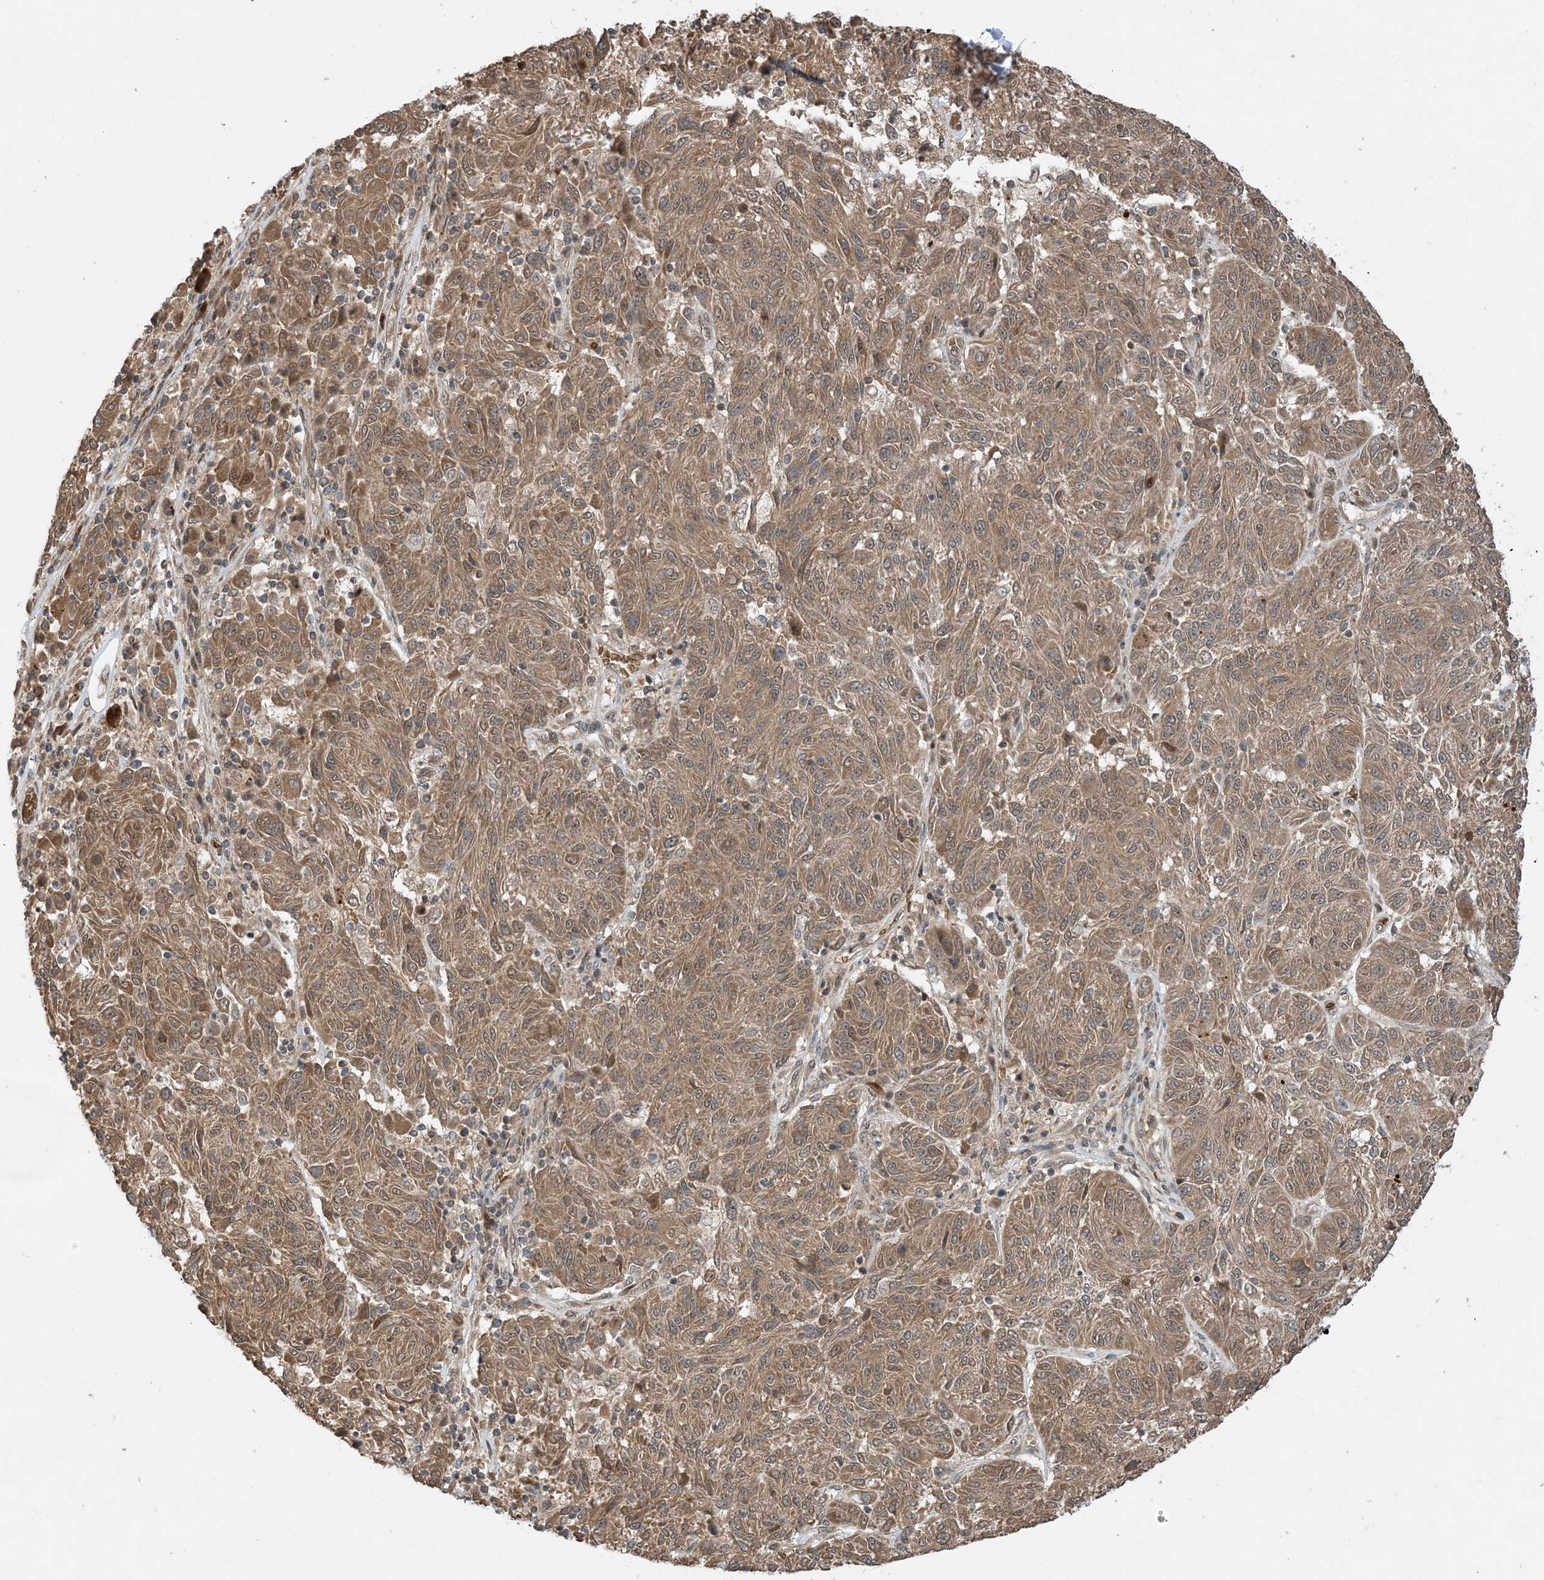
{"staining": {"intensity": "moderate", "quantity": ">75%", "location": "cytoplasmic/membranous"}, "tissue": "melanoma", "cell_type": "Tumor cells", "image_type": "cancer", "snomed": [{"axis": "morphology", "description": "Malignant melanoma, NOS"}, {"axis": "topography", "description": "Skin"}], "caption": "Protein expression analysis of malignant melanoma exhibits moderate cytoplasmic/membranous staining in about >75% of tumor cells.", "gene": "PUSL1", "patient": {"sex": "male", "age": 53}}